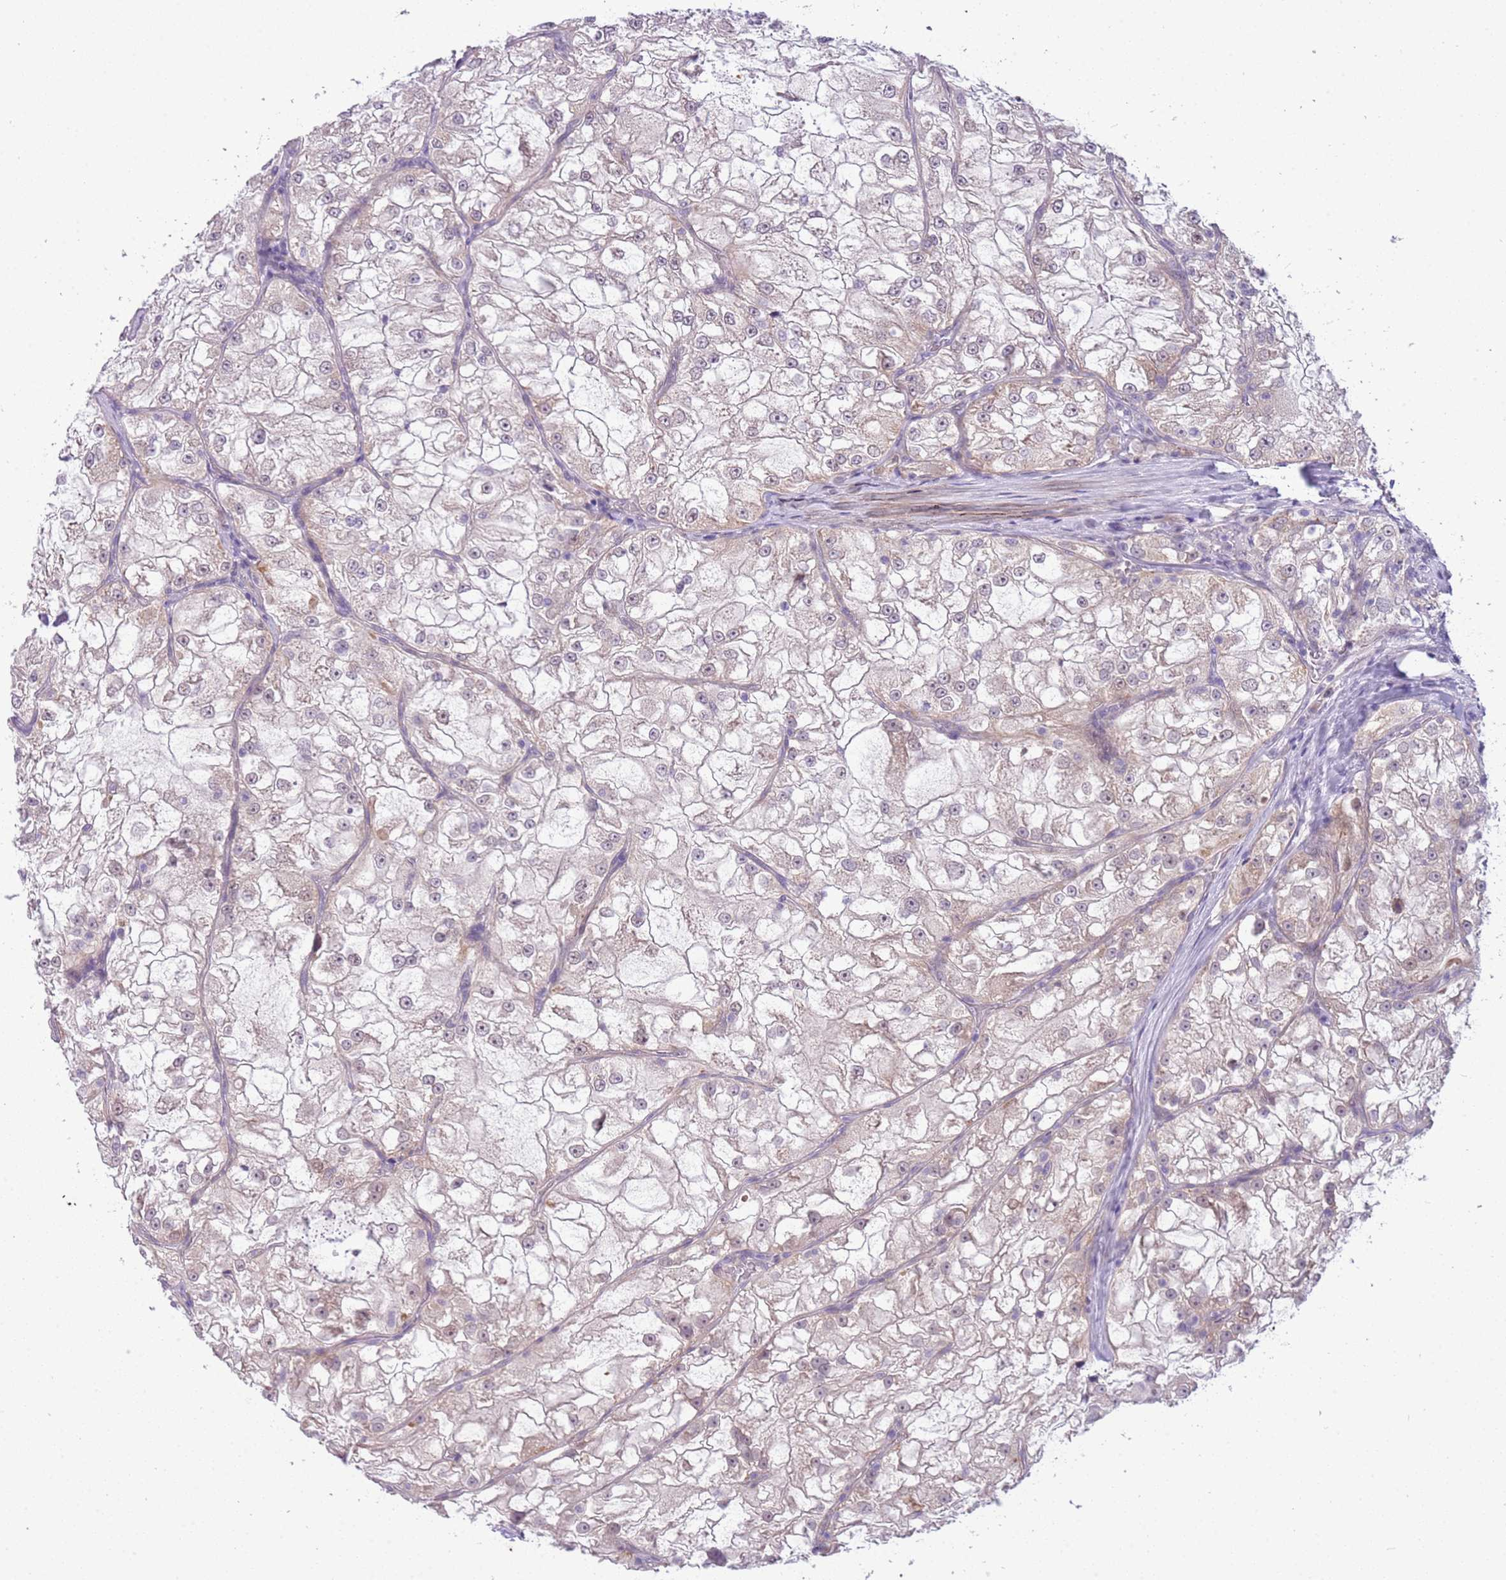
{"staining": {"intensity": "negative", "quantity": "none", "location": "none"}, "tissue": "renal cancer", "cell_type": "Tumor cells", "image_type": "cancer", "snomed": [{"axis": "morphology", "description": "Adenocarcinoma, NOS"}, {"axis": "topography", "description": "Kidney"}], "caption": "The micrograph demonstrates no staining of tumor cells in renal cancer.", "gene": "FAM120C", "patient": {"sex": "female", "age": 72}}